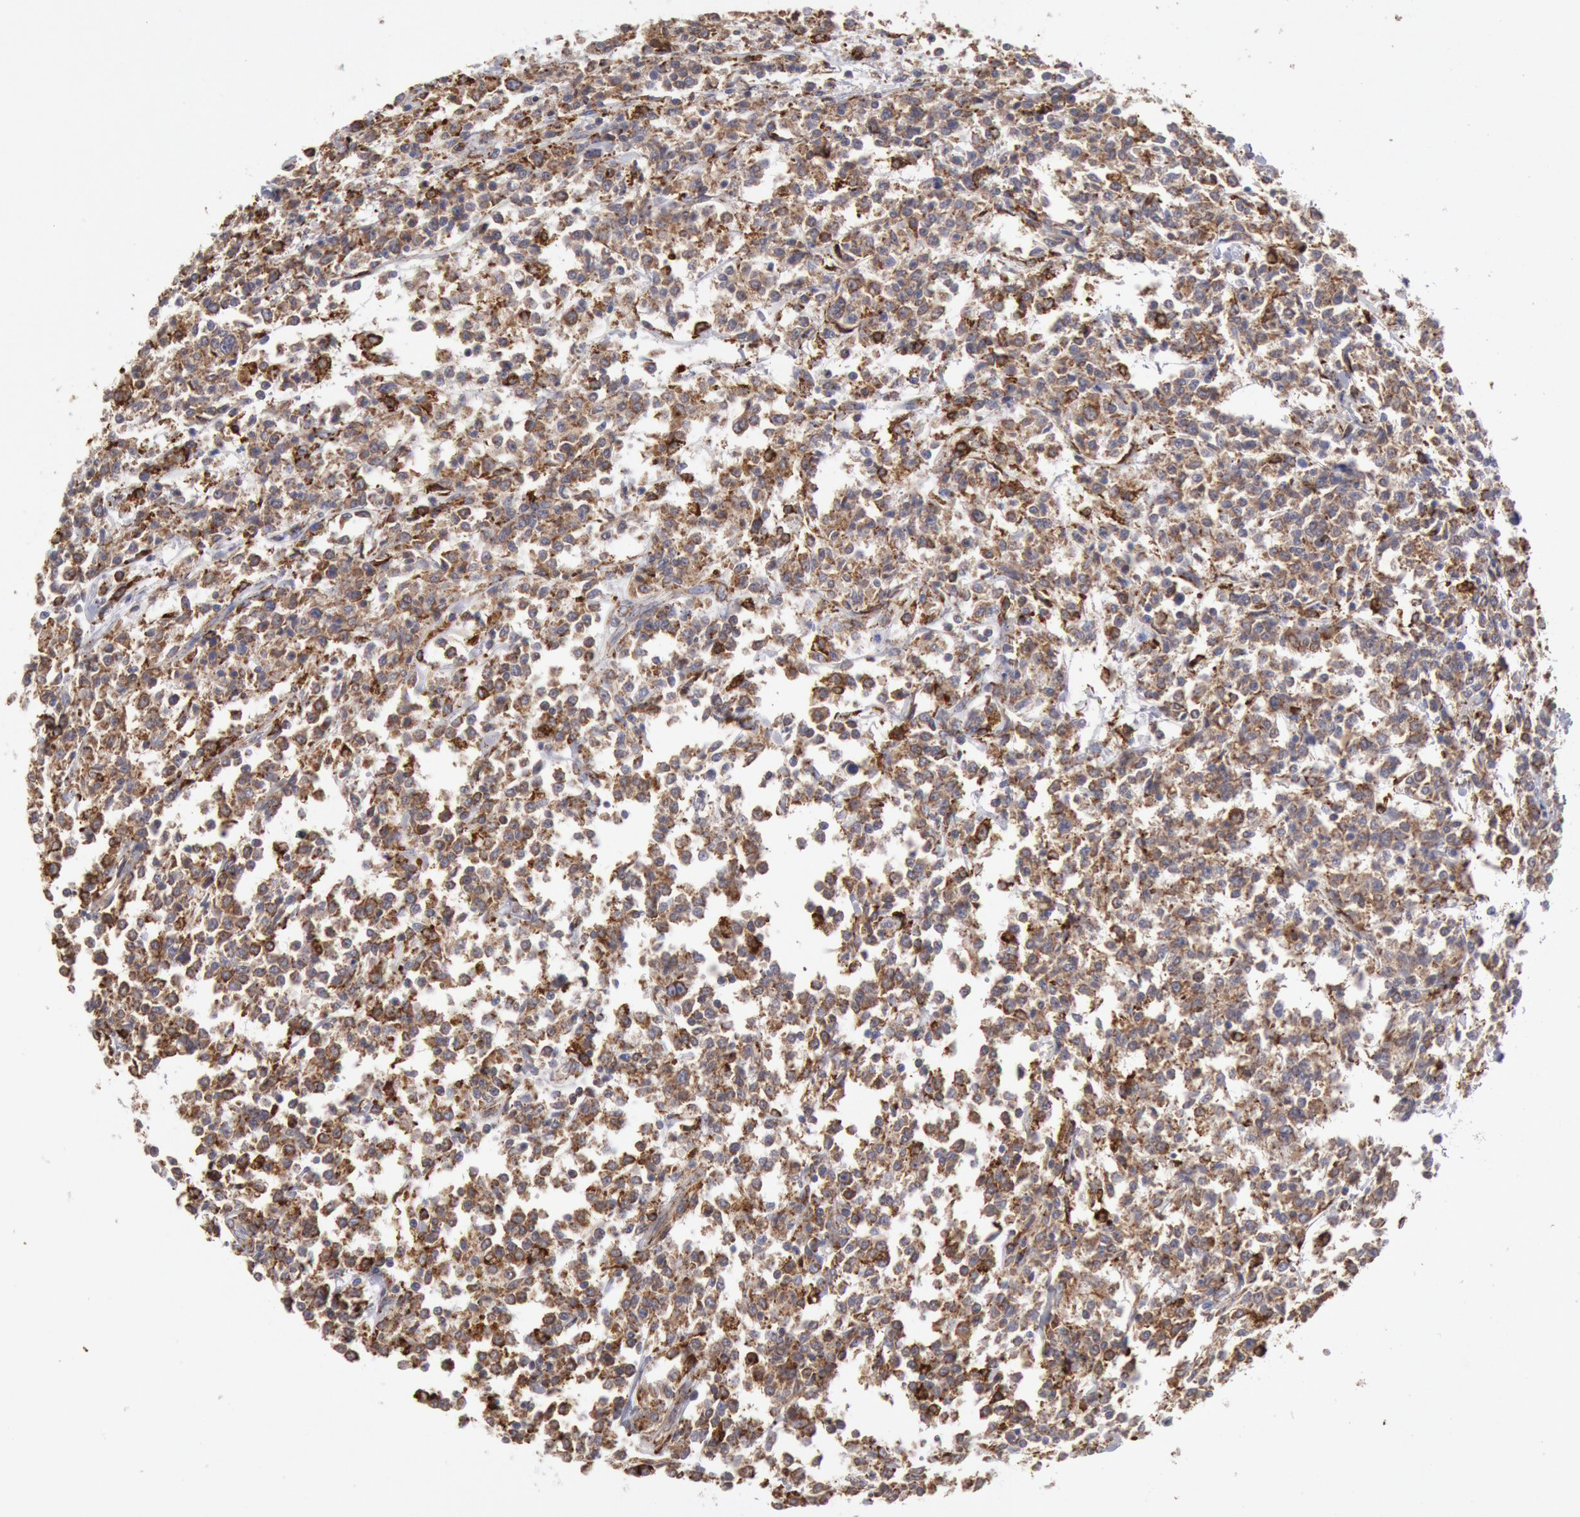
{"staining": {"intensity": "strong", "quantity": ">75%", "location": "cytoplasmic/membranous"}, "tissue": "lymphoma", "cell_type": "Tumor cells", "image_type": "cancer", "snomed": [{"axis": "morphology", "description": "Malignant lymphoma, non-Hodgkin's type, Low grade"}, {"axis": "topography", "description": "Small intestine"}], "caption": "Malignant lymphoma, non-Hodgkin's type (low-grade) stained with a brown dye reveals strong cytoplasmic/membranous positive positivity in about >75% of tumor cells.", "gene": "ERP44", "patient": {"sex": "female", "age": 59}}